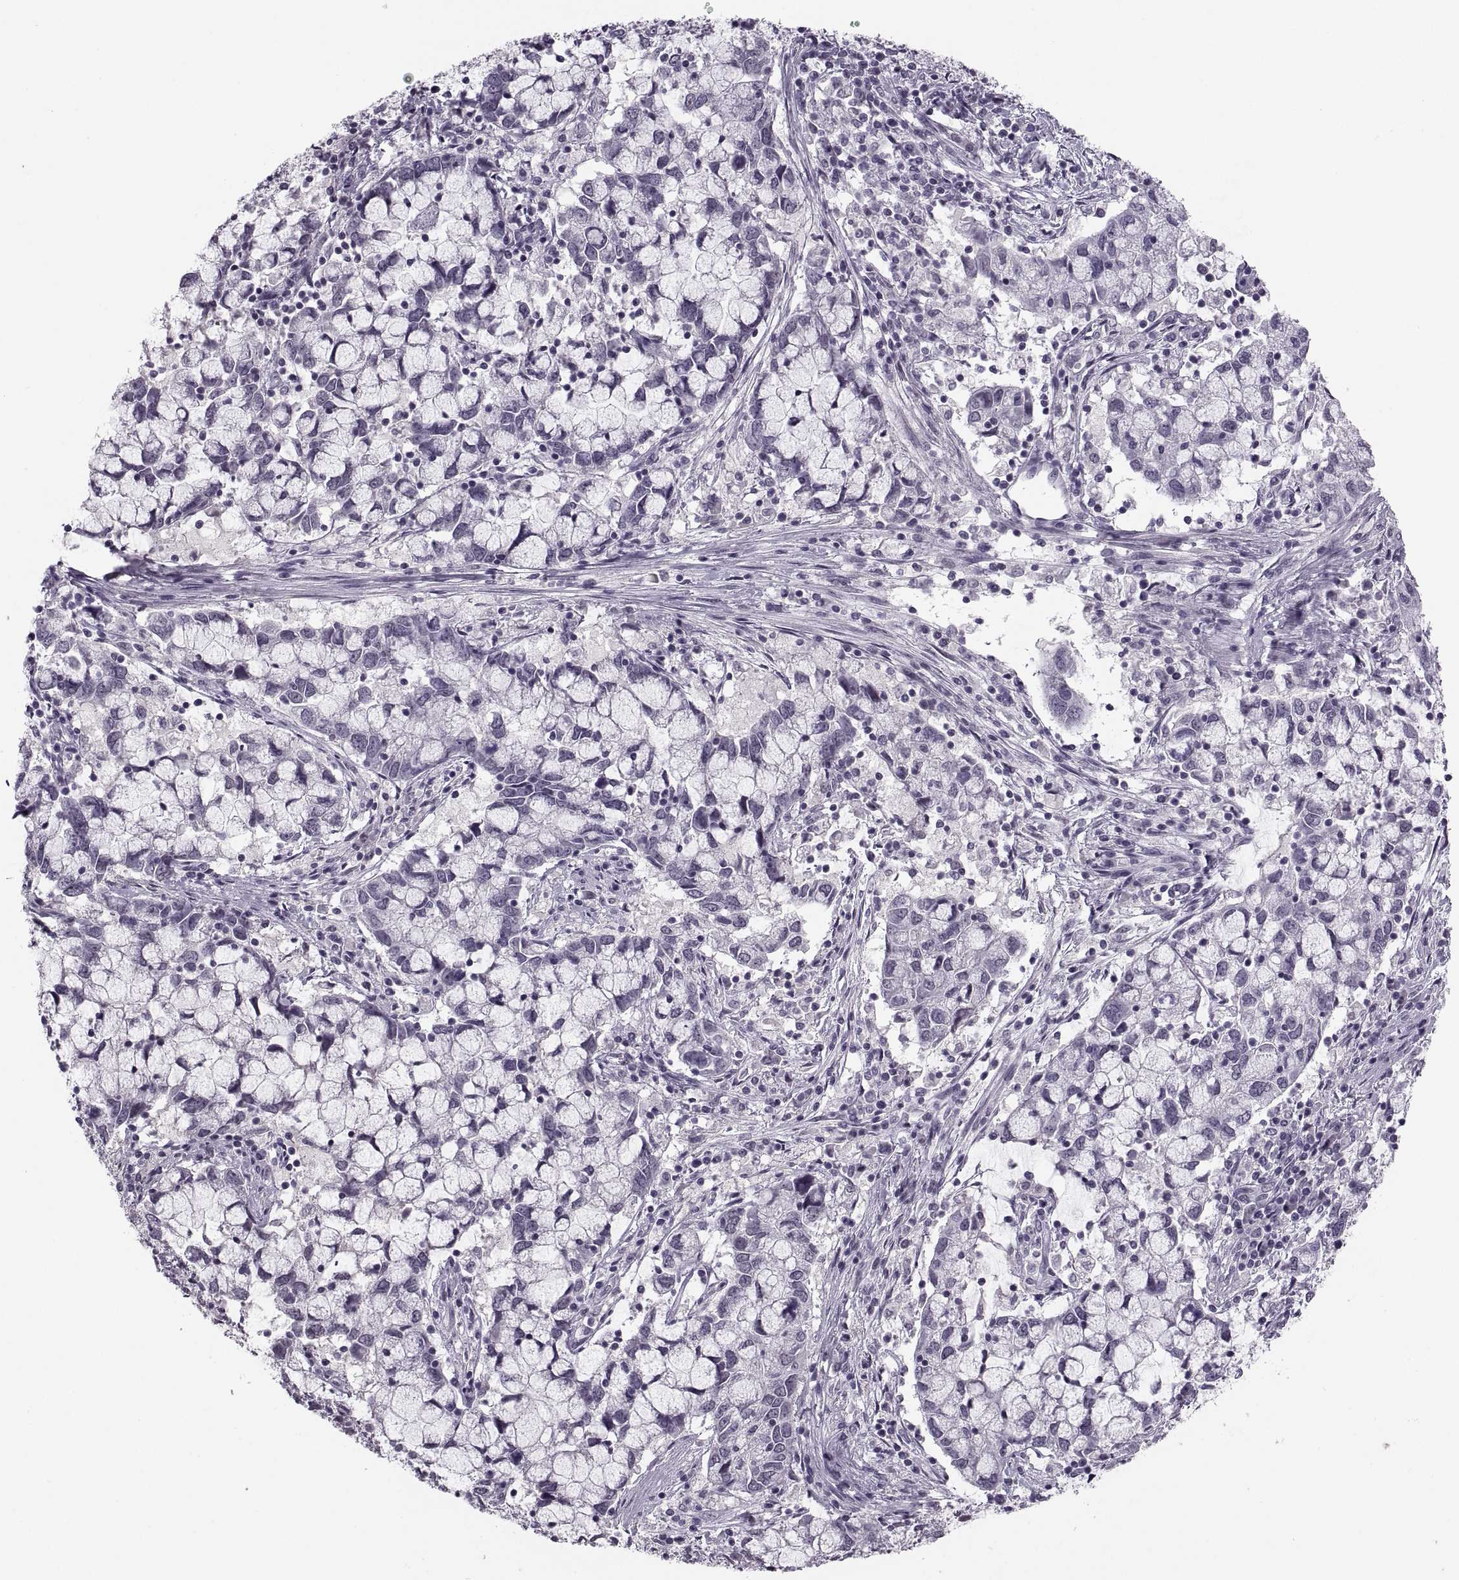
{"staining": {"intensity": "negative", "quantity": "none", "location": "none"}, "tissue": "cervical cancer", "cell_type": "Tumor cells", "image_type": "cancer", "snomed": [{"axis": "morphology", "description": "Adenocarcinoma, NOS"}, {"axis": "topography", "description": "Cervix"}], "caption": "Immunohistochemistry (IHC) of human cervical adenocarcinoma shows no positivity in tumor cells.", "gene": "PAGE5", "patient": {"sex": "female", "age": 40}}